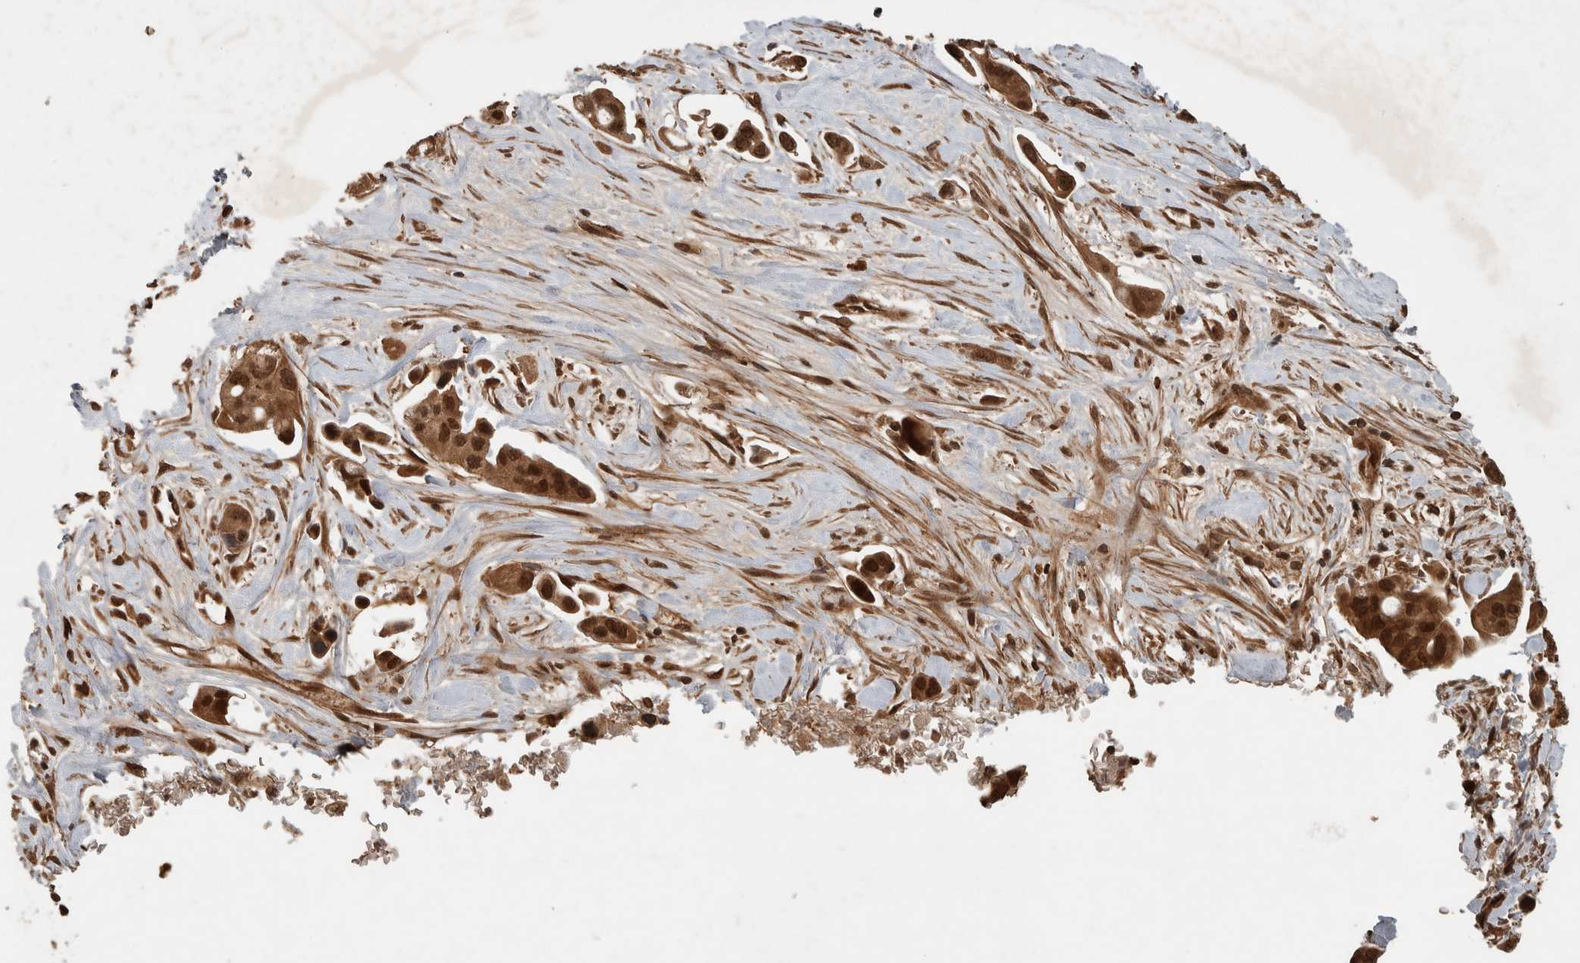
{"staining": {"intensity": "strong", "quantity": ">75%", "location": "cytoplasmic/membranous,nuclear"}, "tissue": "pancreatic cancer", "cell_type": "Tumor cells", "image_type": "cancer", "snomed": [{"axis": "morphology", "description": "Adenocarcinoma, NOS"}, {"axis": "topography", "description": "Pancreas"}], "caption": "Immunohistochemistry image of neoplastic tissue: pancreatic cancer stained using immunohistochemistry (IHC) shows high levels of strong protein expression localized specifically in the cytoplasmic/membranous and nuclear of tumor cells, appearing as a cytoplasmic/membranous and nuclear brown color.", "gene": "CNTROB", "patient": {"sex": "male", "age": 53}}